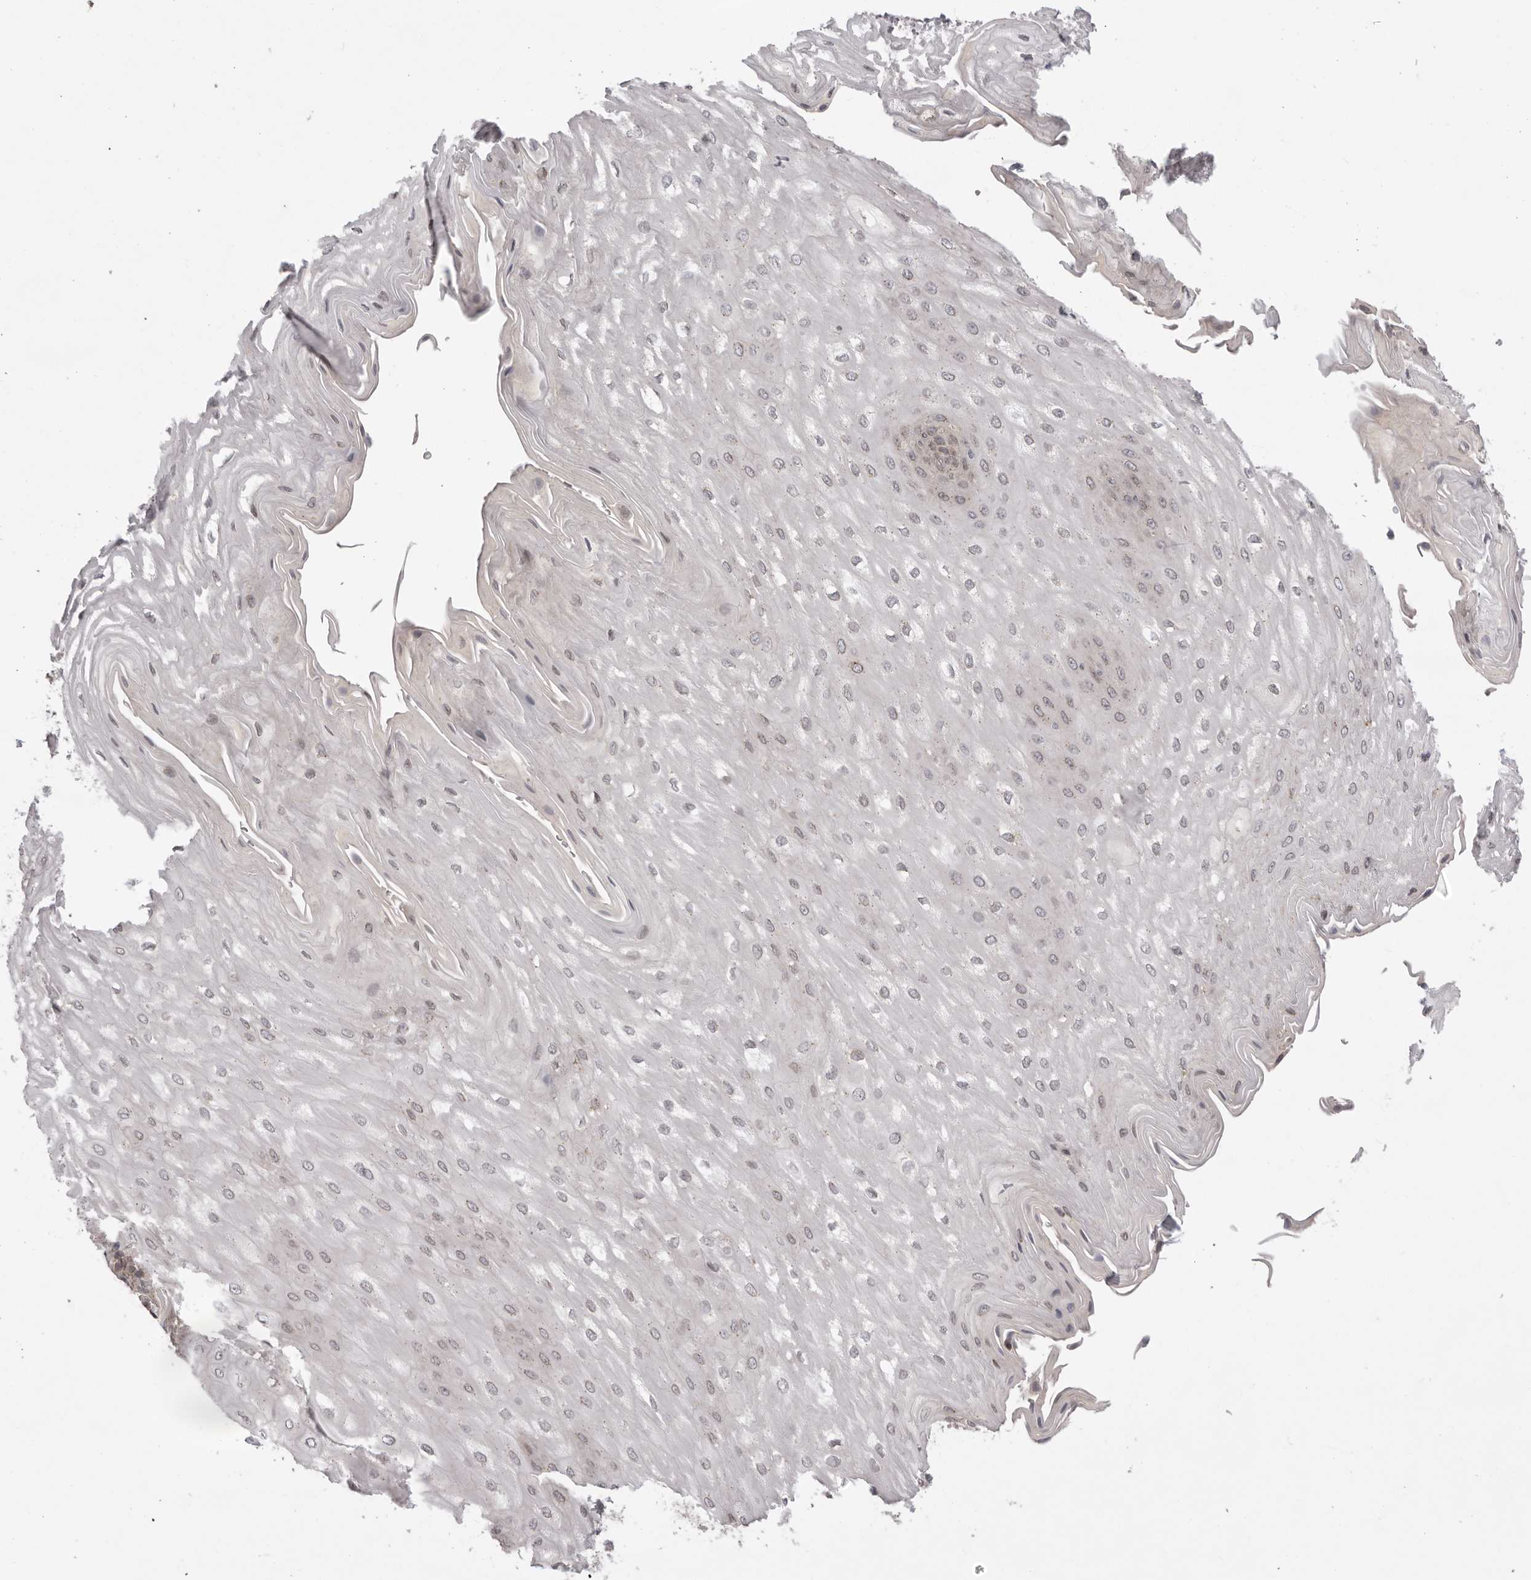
{"staining": {"intensity": "weak", "quantity": "<25%", "location": "cytoplasmic/membranous"}, "tissue": "esophagus", "cell_type": "Squamous epithelial cells", "image_type": "normal", "snomed": [{"axis": "morphology", "description": "Normal tissue, NOS"}, {"axis": "topography", "description": "Esophagus"}], "caption": "A high-resolution image shows IHC staining of normal esophagus, which reveals no significant staining in squamous epithelial cells.", "gene": "TLR3", "patient": {"sex": "male", "age": 54}}